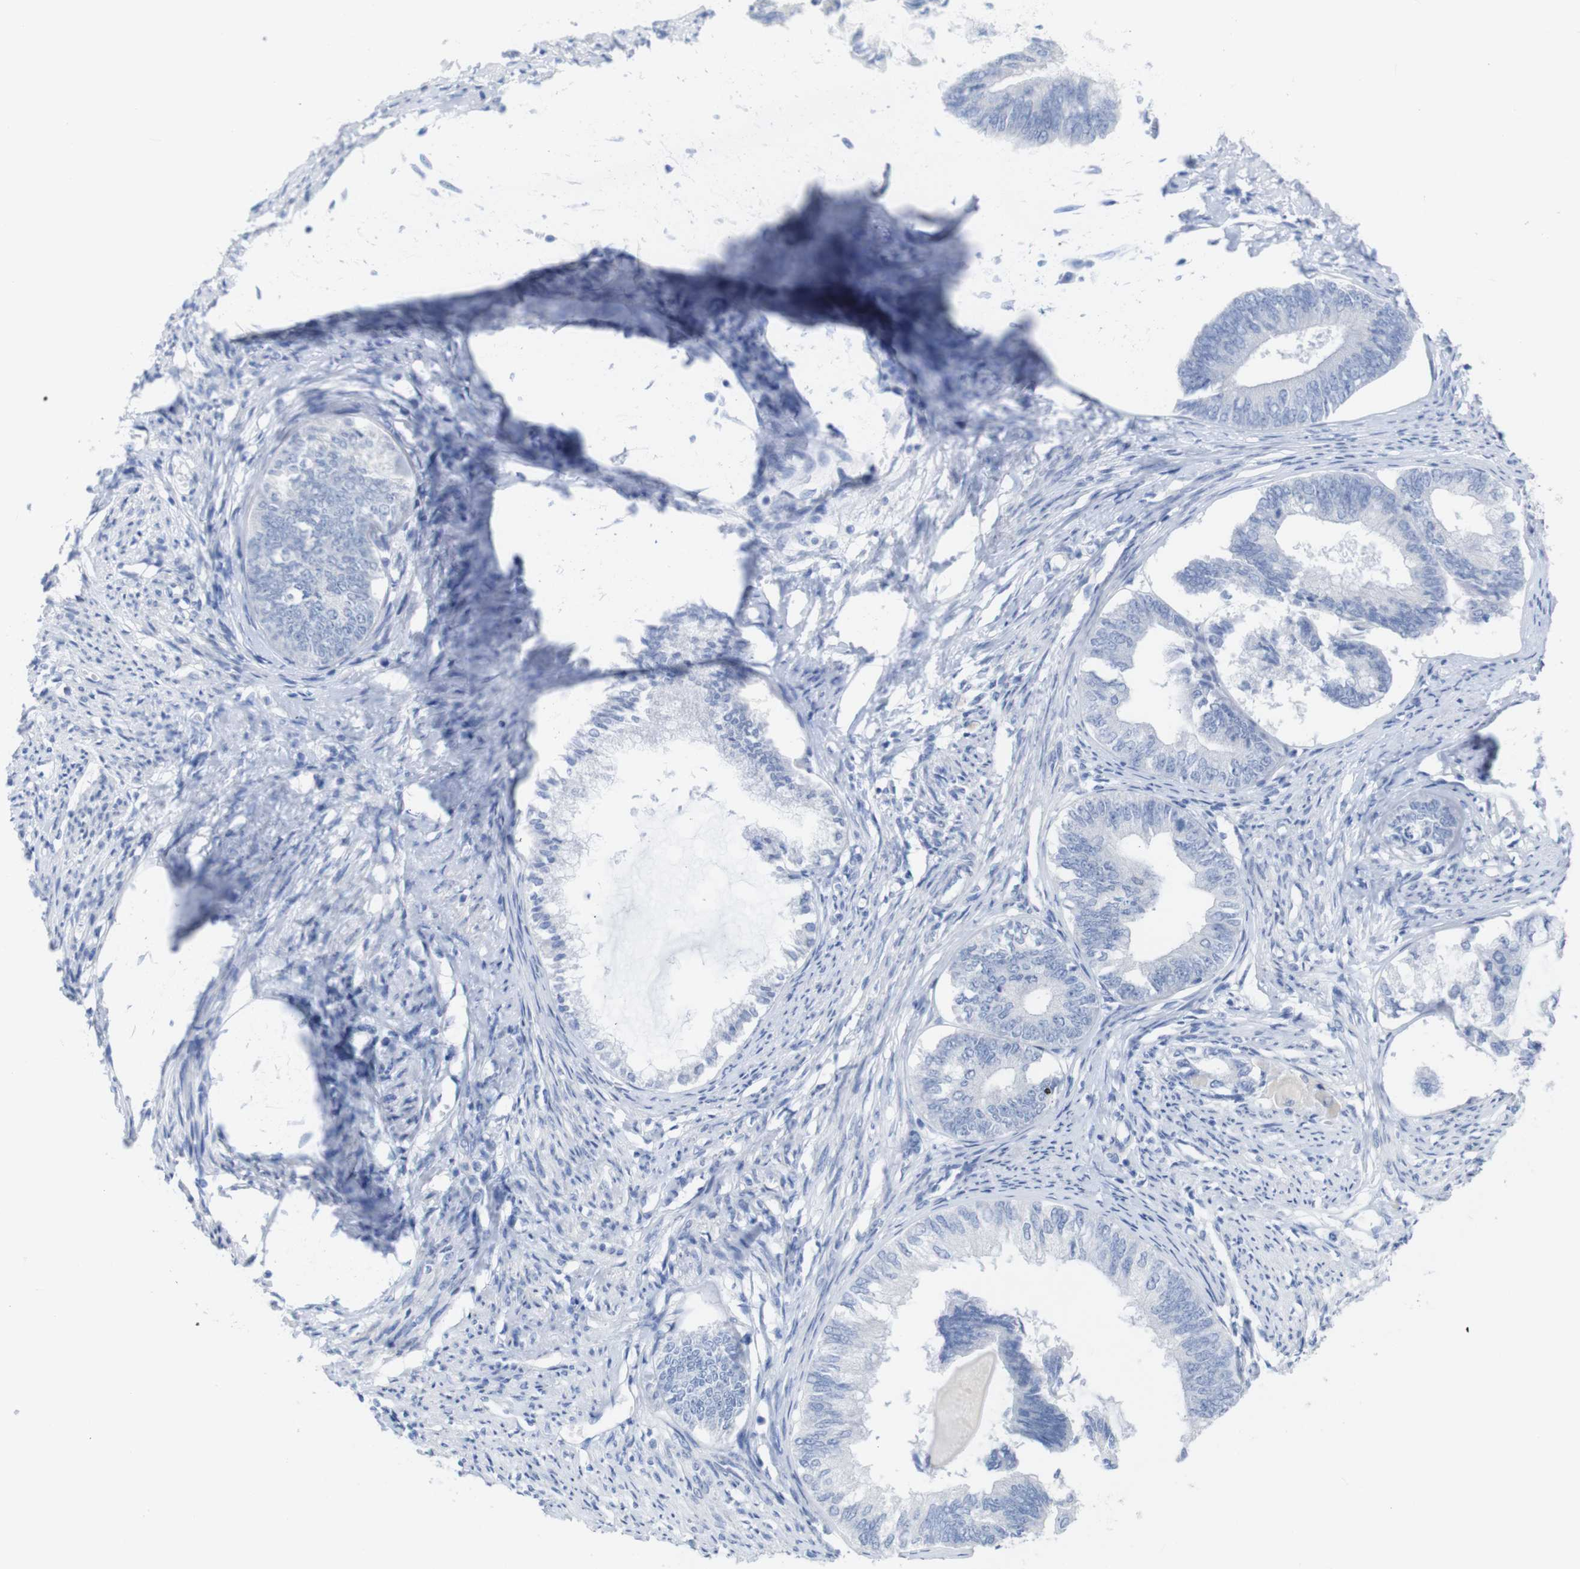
{"staining": {"intensity": "negative", "quantity": "none", "location": "none"}, "tissue": "endometrial cancer", "cell_type": "Tumor cells", "image_type": "cancer", "snomed": [{"axis": "morphology", "description": "Adenocarcinoma, NOS"}, {"axis": "topography", "description": "Endometrium"}], "caption": "Immunohistochemical staining of human adenocarcinoma (endometrial) reveals no significant expression in tumor cells.", "gene": "PNMA1", "patient": {"sex": "female", "age": 86}}